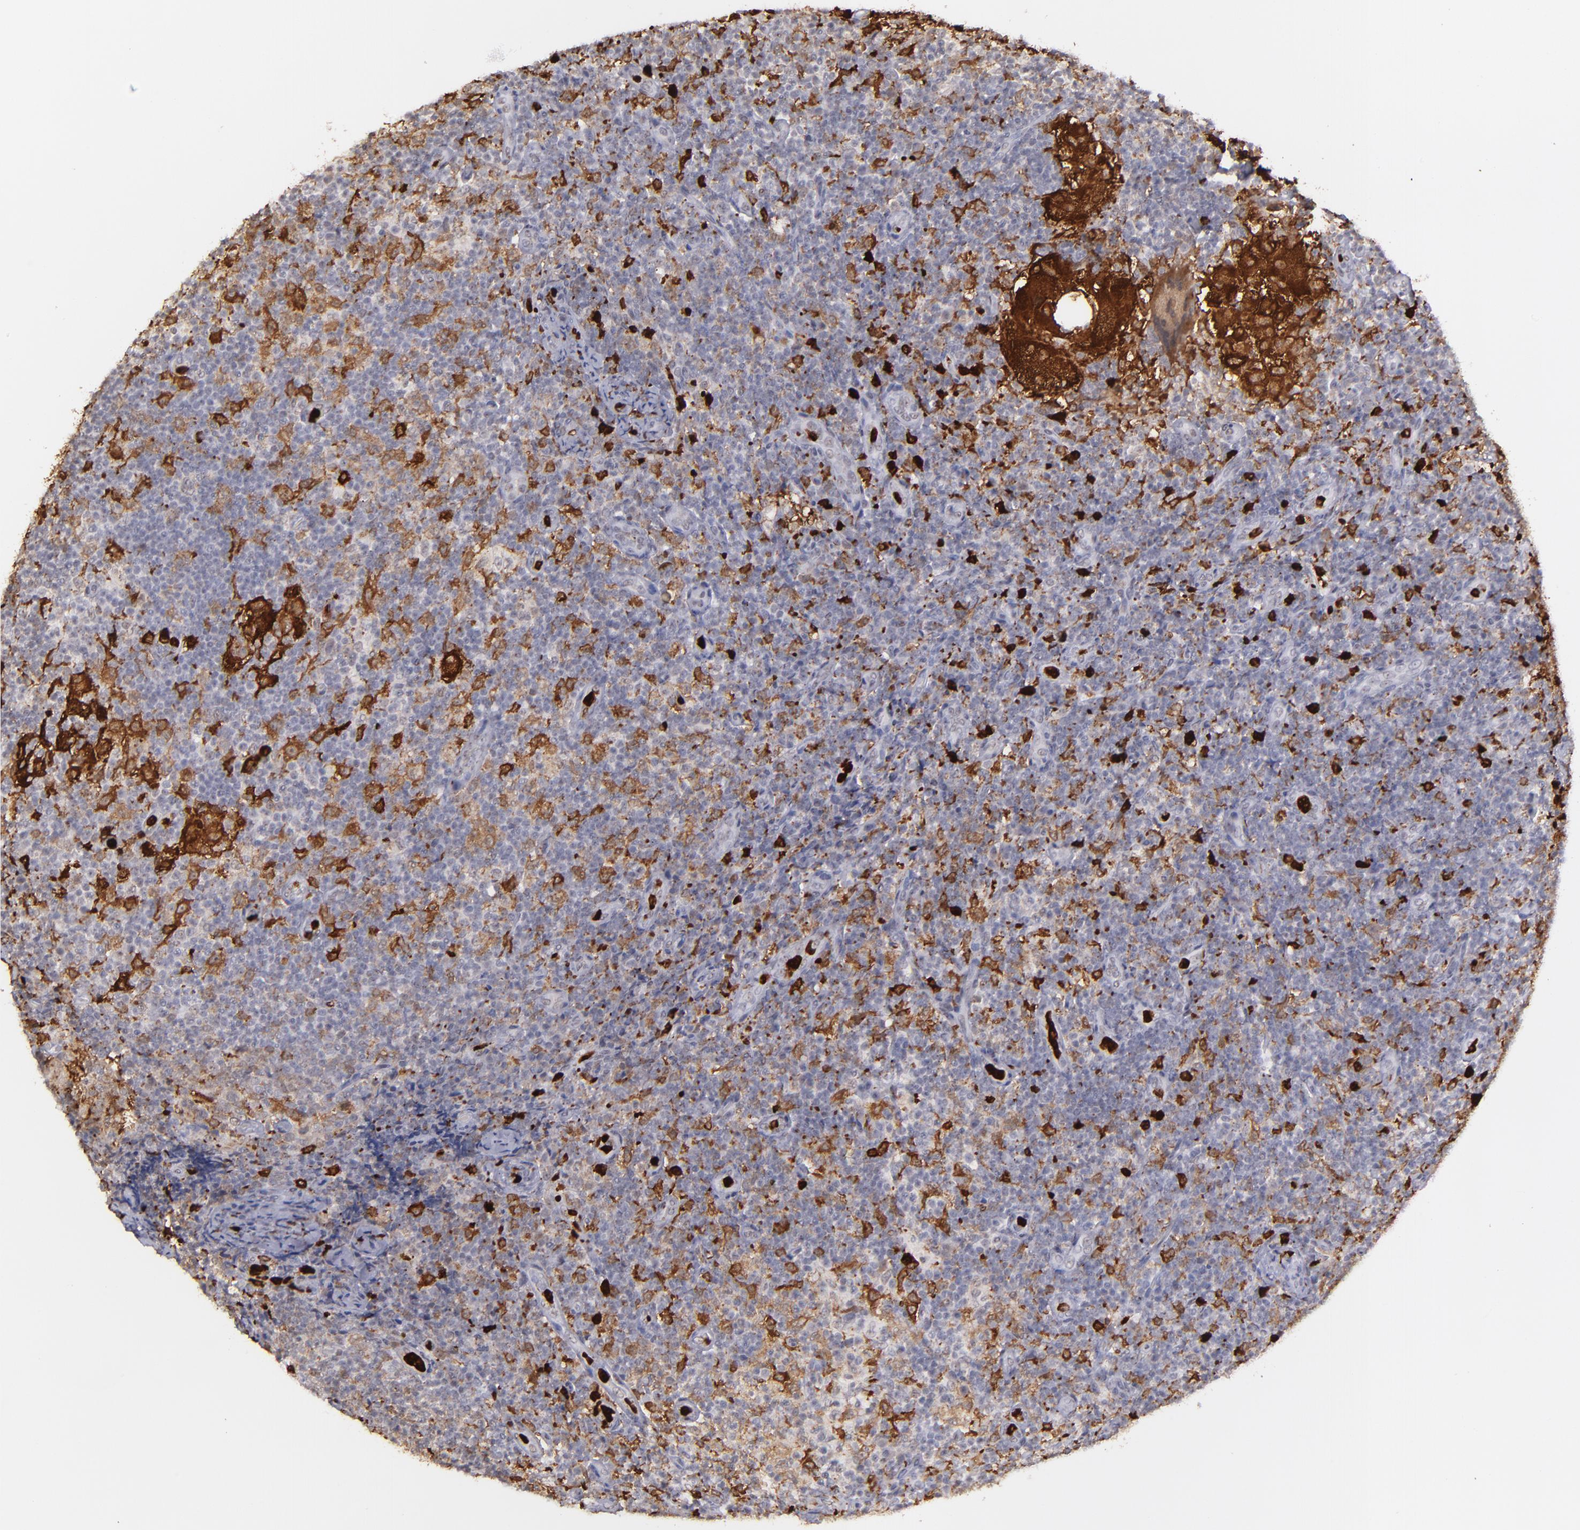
{"staining": {"intensity": "negative", "quantity": "none", "location": "none"}, "tissue": "lymph node", "cell_type": "Germinal center cells", "image_type": "normal", "snomed": [{"axis": "morphology", "description": "Normal tissue, NOS"}, {"axis": "morphology", "description": "Inflammation, NOS"}, {"axis": "topography", "description": "Lymph node"}], "caption": "This histopathology image is of unremarkable lymph node stained with immunohistochemistry (IHC) to label a protein in brown with the nuclei are counter-stained blue. There is no staining in germinal center cells.", "gene": "NCF2", "patient": {"sex": "male", "age": 46}}